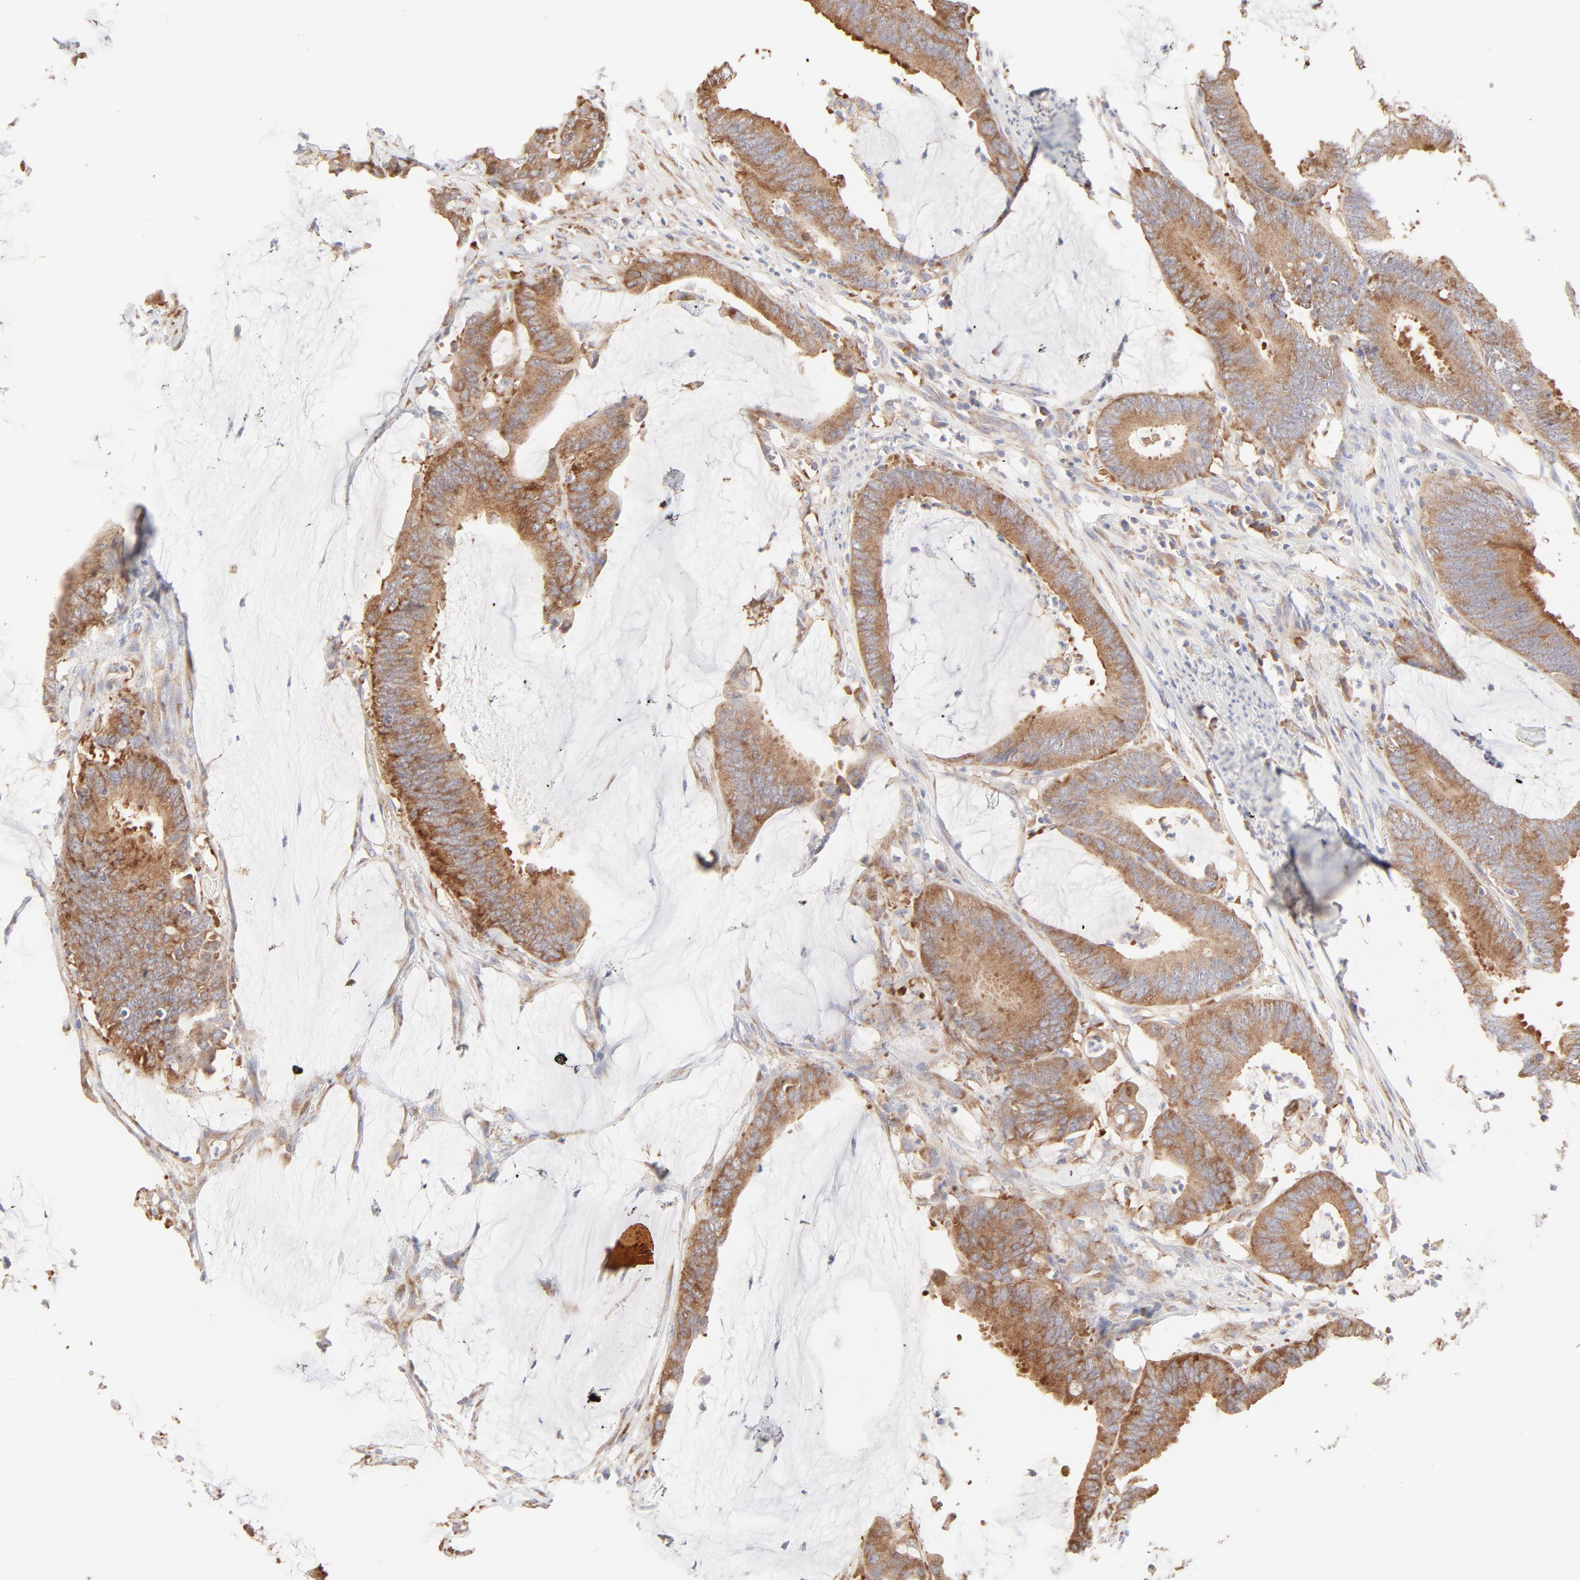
{"staining": {"intensity": "moderate", "quantity": ">75%", "location": "cytoplasmic/membranous"}, "tissue": "colorectal cancer", "cell_type": "Tumor cells", "image_type": "cancer", "snomed": [{"axis": "morphology", "description": "Adenocarcinoma, NOS"}, {"axis": "topography", "description": "Rectum"}], "caption": "There is medium levels of moderate cytoplasmic/membranous expression in tumor cells of adenocarcinoma (colorectal), as demonstrated by immunohistochemical staining (brown color).", "gene": "RPS21", "patient": {"sex": "female", "age": 66}}